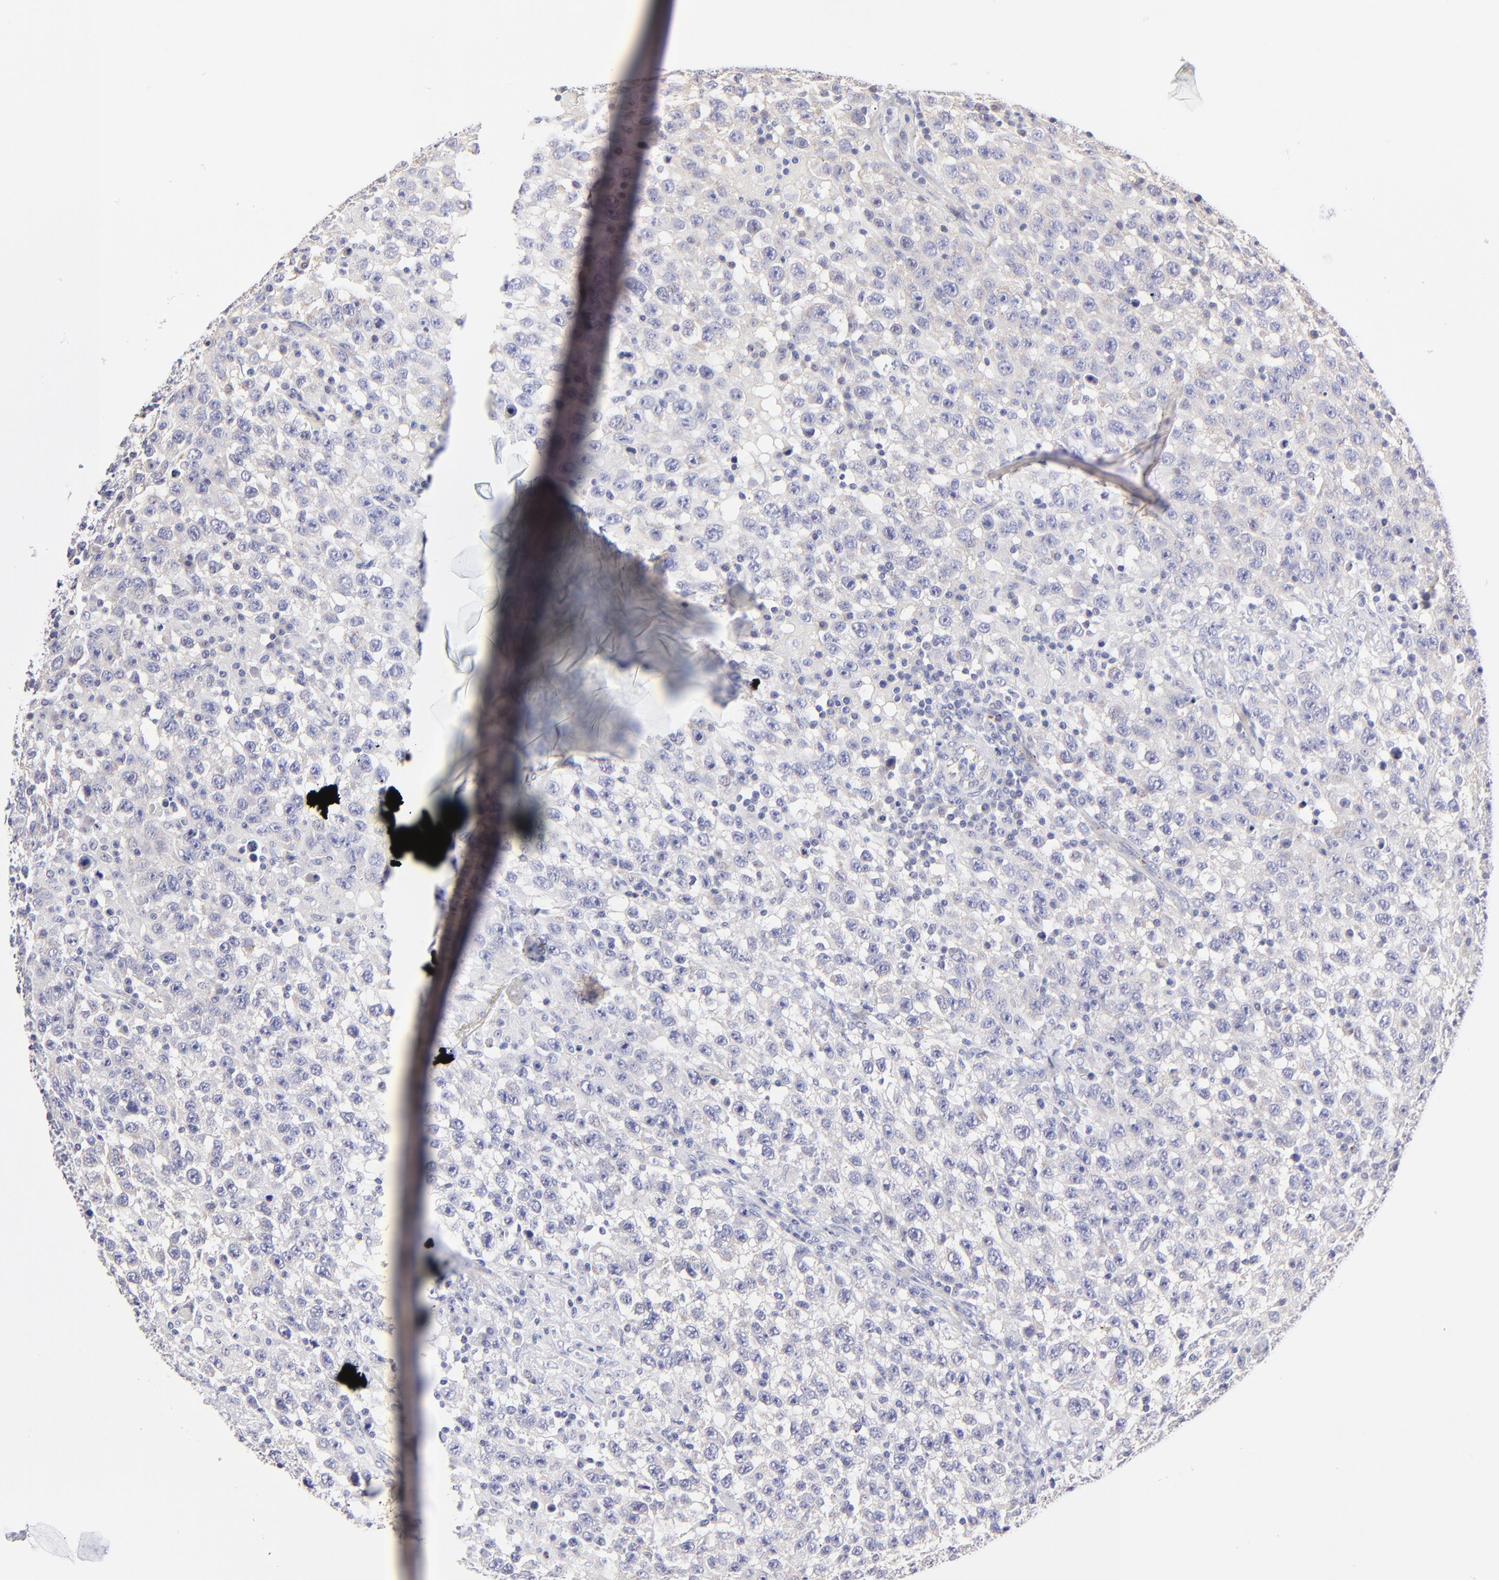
{"staining": {"intensity": "negative", "quantity": "none", "location": "none"}, "tissue": "testis cancer", "cell_type": "Tumor cells", "image_type": "cancer", "snomed": [{"axis": "morphology", "description": "Seminoma, NOS"}, {"axis": "topography", "description": "Testis"}], "caption": "This photomicrograph is of testis cancer stained with immunohistochemistry (IHC) to label a protein in brown with the nuclei are counter-stained blue. There is no positivity in tumor cells.", "gene": "BTG2", "patient": {"sex": "male", "age": 41}}